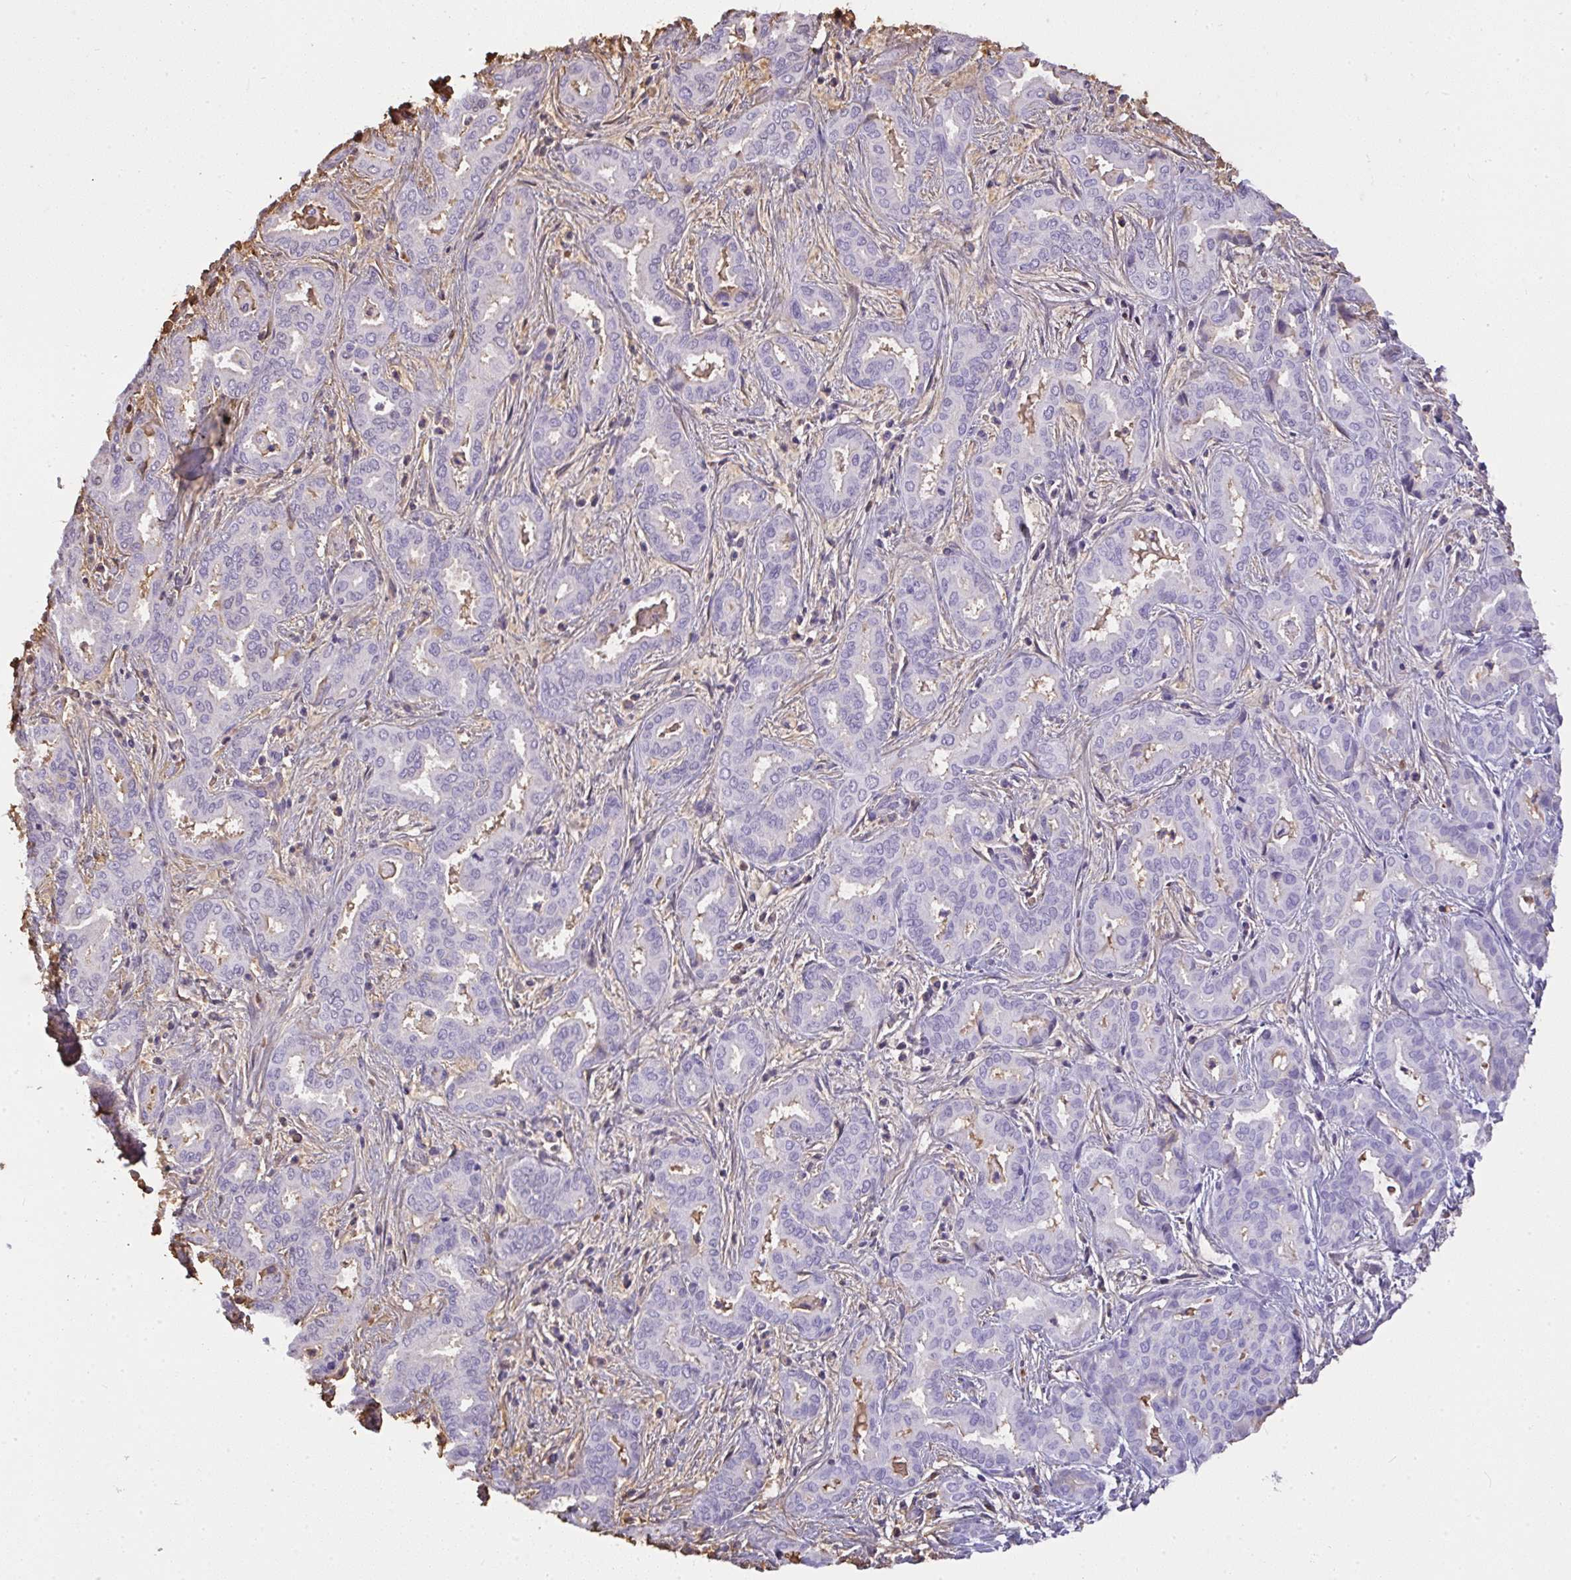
{"staining": {"intensity": "negative", "quantity": "none", "location": "none"}, "tissue": "liver cancer", "cell_type": "Tumor cells", "image_type": "cancer", "snomed": [{"axis": "morphology", "description": "Cholangiocarcinoma"}, {"axis": "topography", "description": "Liver"}], "caption": "Immunohistochemical staining of liver cholangiocarcinoma exhibits no significant staining in tumor cells.", "gene": "SMYD5", "patient": {"sex": "female", "age": 64}}